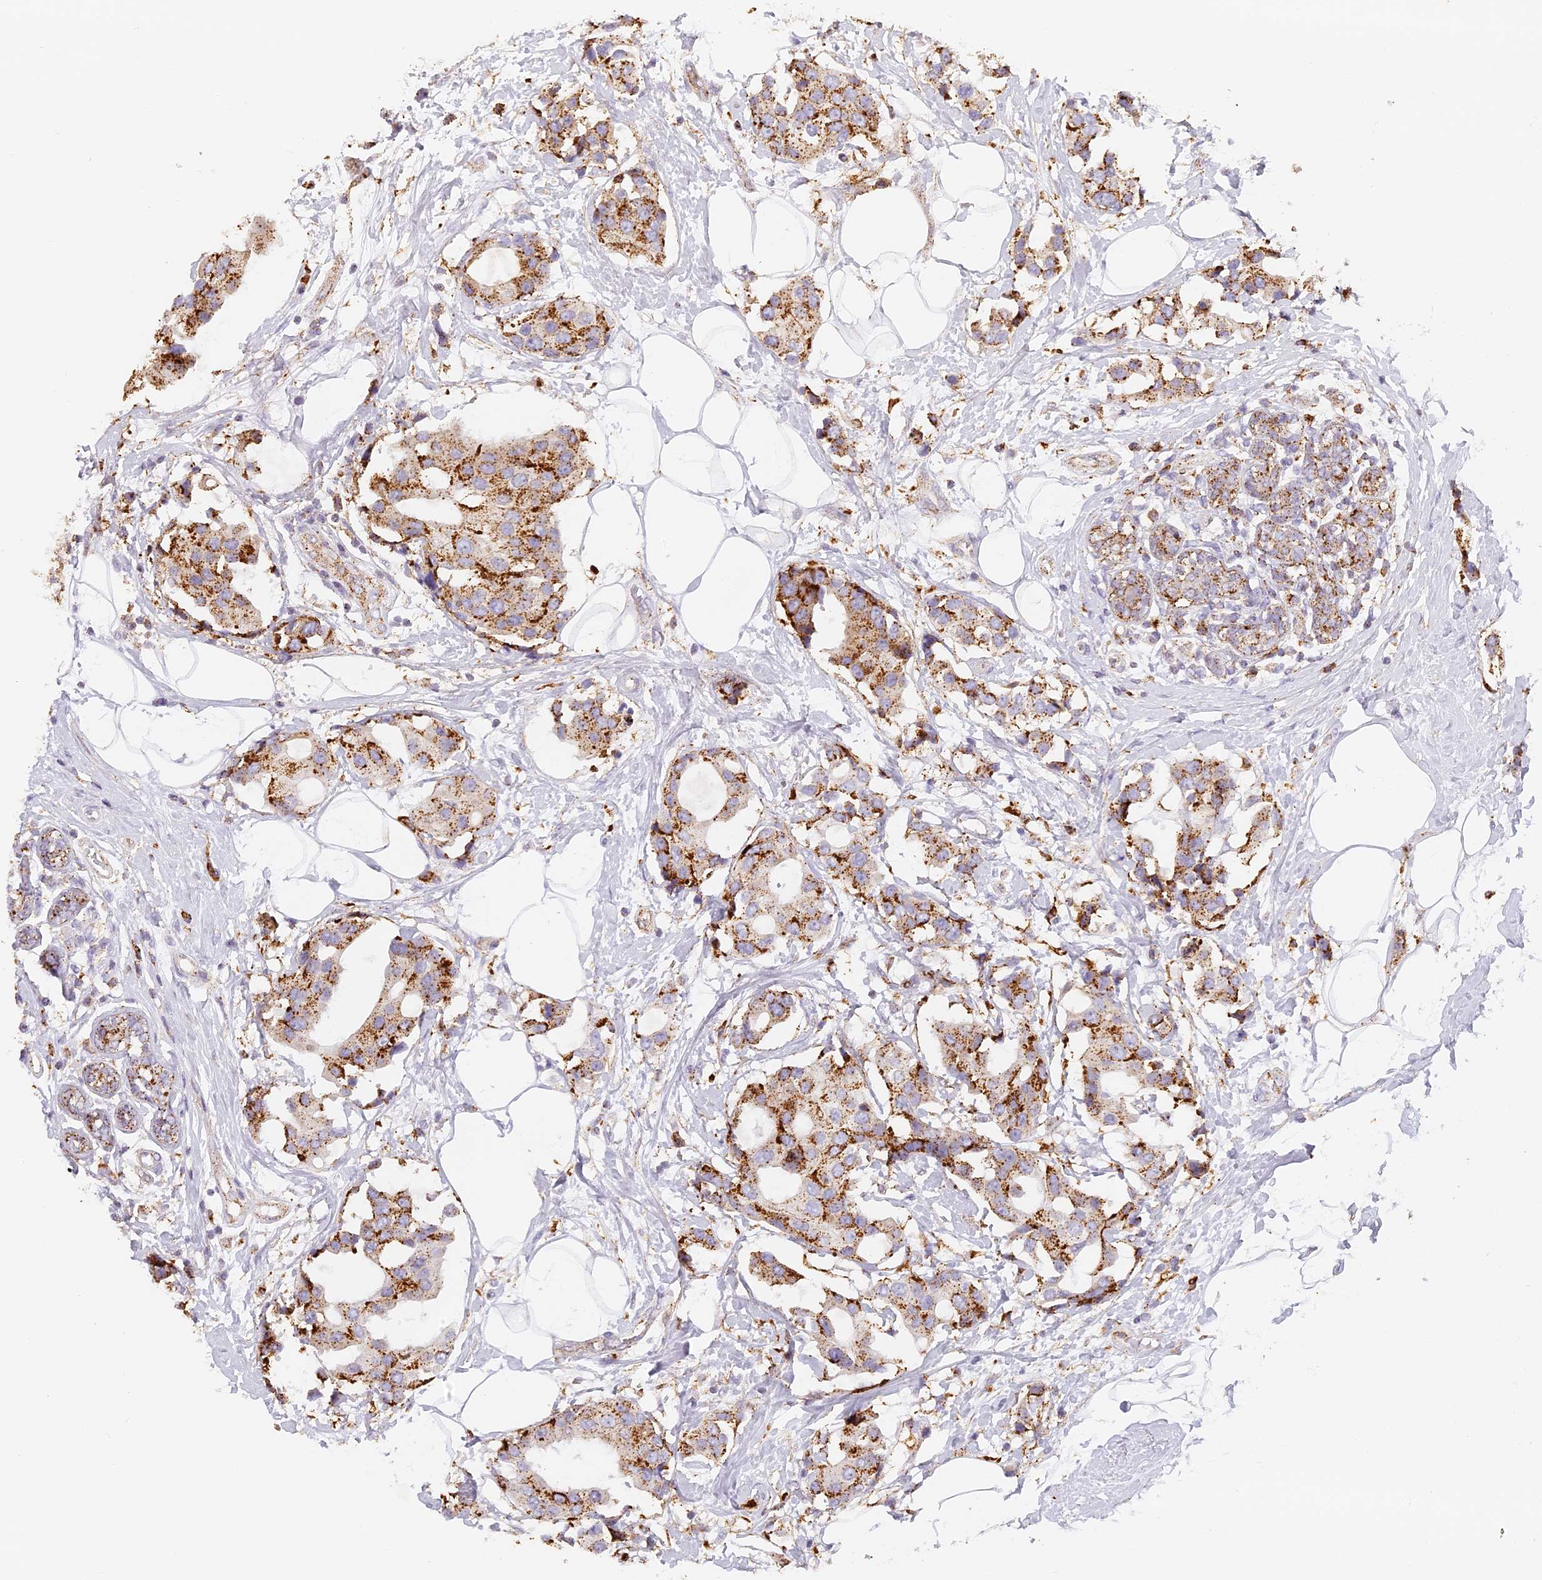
{"staining": {"intensity": "moderate", "quantity": ">75%", "location": "cytoplasmic/membranous"}, "tissue": "breast cancer", "cell_type": "Tumor cells", "image_type": "cancer", "snomed": [{"axis": "morphology", "description": "Normal tissue, NOS"}, {"axis": "morphology", "description": "Duct carcinoma"}, {"axis": "topography", "description": "Breast"}], "caption": "Moderate cytoplasmic/membranous staining for a protein is present in about >75% of tumor cells of breast cancer (infiltrating ductal carcinoma) using immunohistochemistry (IHC).", "gene": "LAMP2", "patient": {"sex": "female", "age": 39}}